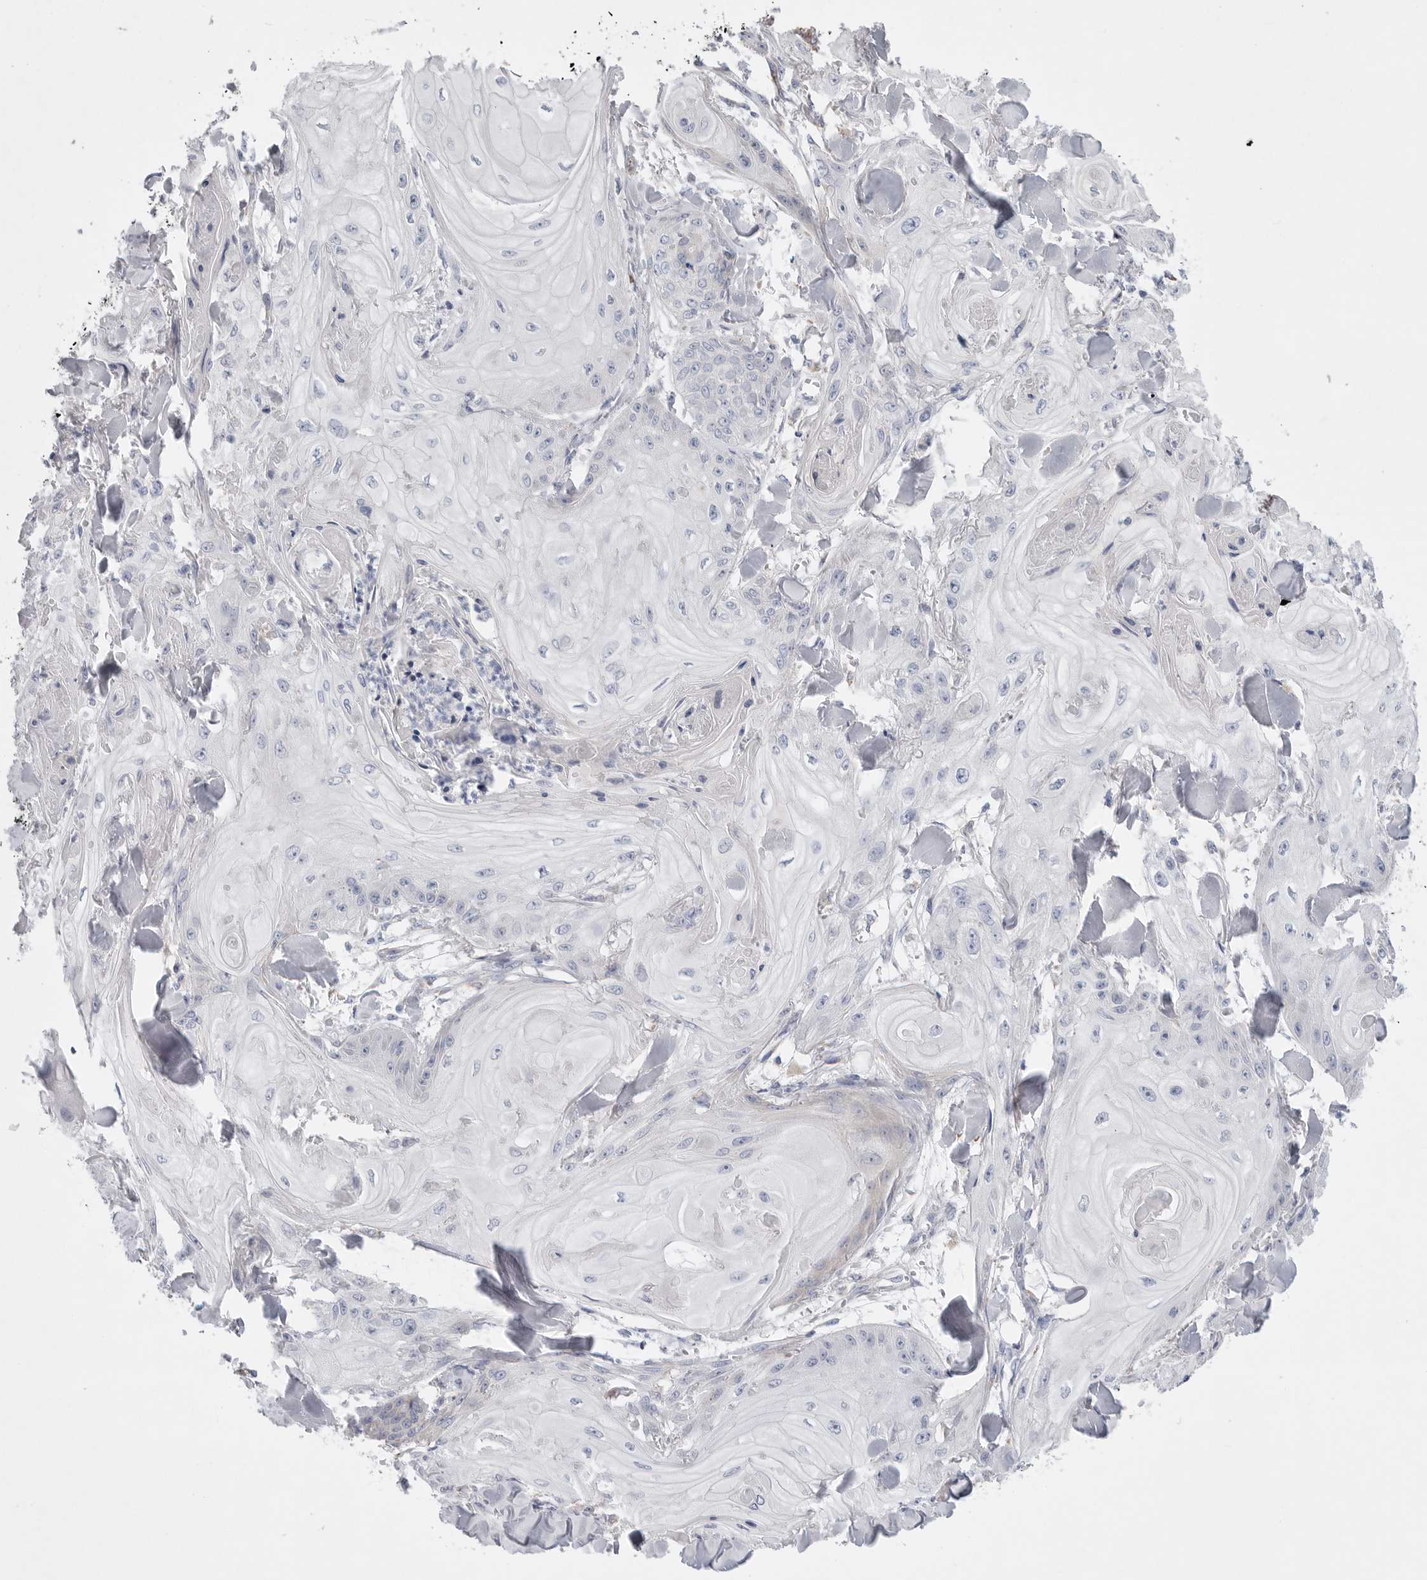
{"staining": {"intensity": "negative", "quantity": "none", "location": "none"}, "tissue": "skin cancer", "cell_type": "Tumor cells", "image_type": "cancer", "snomed": [{"axis": "morphology", "description": "Squamous cell carcinoma, NOS"}, {"axis": "topography", "description": "Skin"}], "caption": "Immunohistochemistry (IHC) image of skin squamous cell carcinoma stained for a protein (brown), which displays no positivity in tumor cells.", "gene": "CAMK2B", "patient": {"sex": "male", "age": 74}}